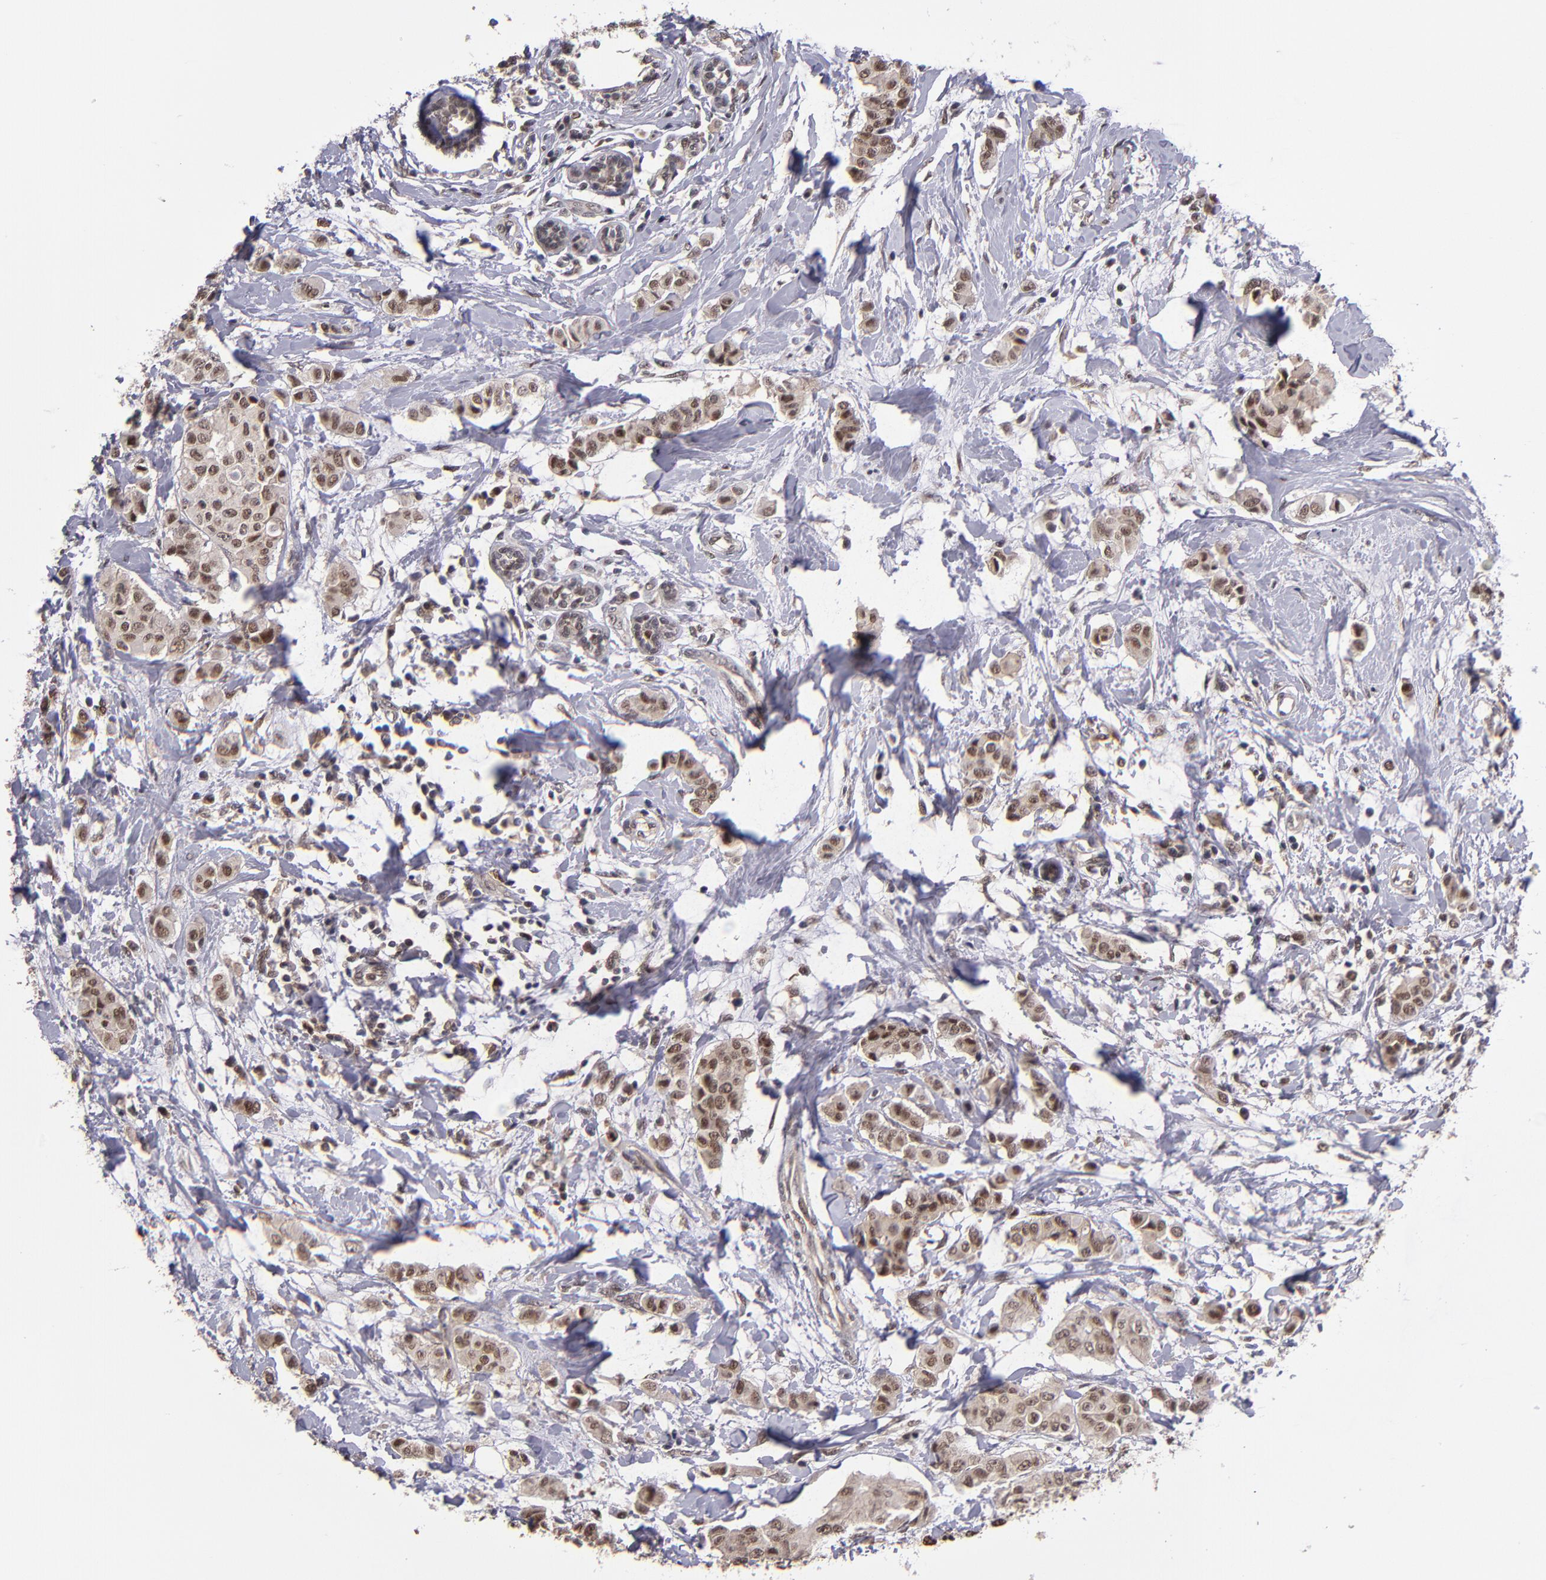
{"staining": {"intensity": "moderate", "quantity": ">75%", "location": "cytoplasmic/membranous,nuclear"}, "tissue": "breast cancer", "cell_type": "Tumor cells", "image_type": "cancer", "snomed": [{"axis": "morphology", "description": "Duct carcinoma"}, {"axis": "topography", "description": "Breast"}], "caption": "Breast cancer stained for a protein reveals moderate cytoplasmic/membranous and nuclear positivity in tumor cells.", "gene": "EP300", "patient": {"sex": "female", "age": 40}}